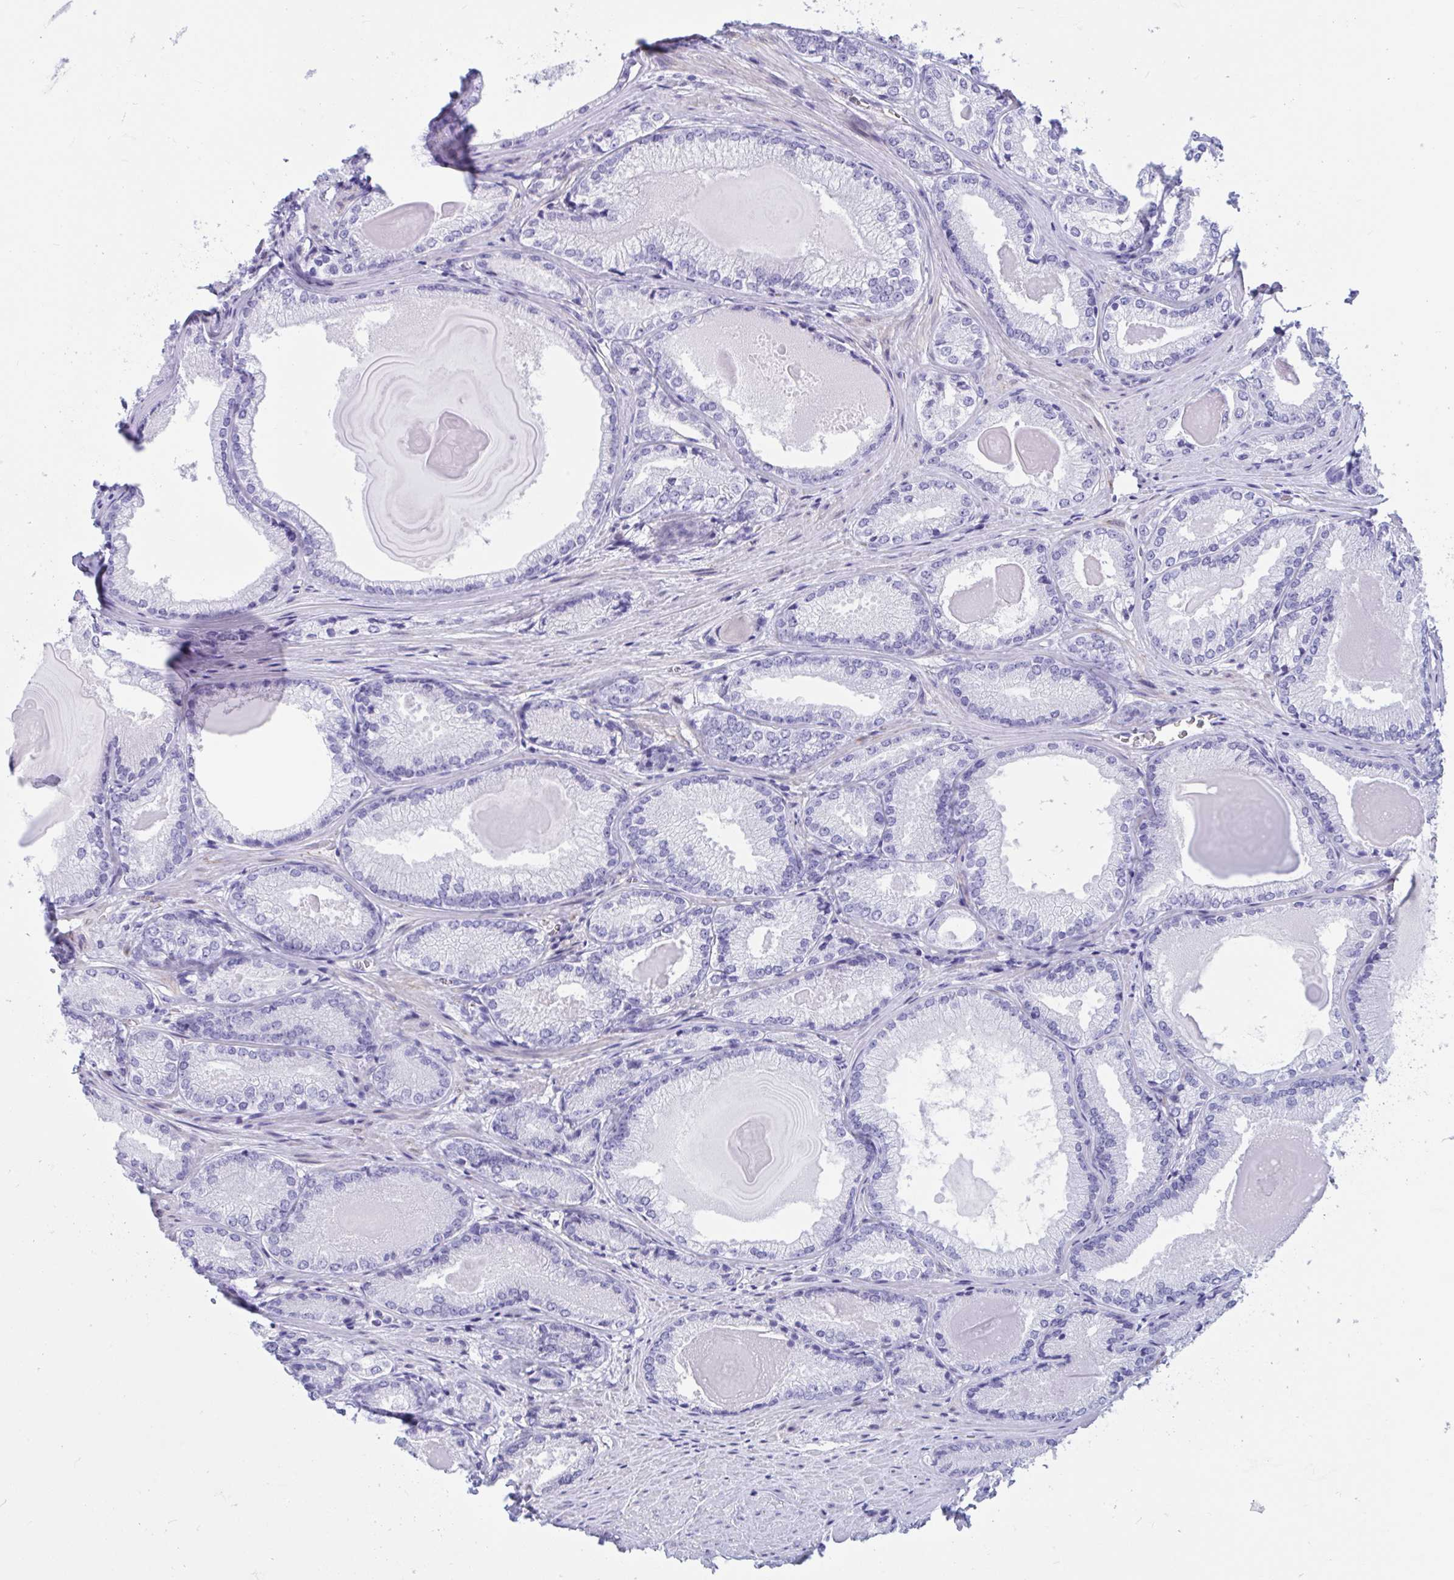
{"staining": {"intensity": "negative", "quantity": "none", "location": "none"}, "tissue": "prostate cancer", "cell_type": "Tumor cells", "image_type": "cancer", "snomed": [{"axis": "morphology", "description": "Adenocarcinoma, NOS"}, {"axis": "morphology", "description": "Adenocarcinoma, Low grade"}, {"axis": "topography", "description": "Prostate"}], "caption": "Photomicrograph shows no significant protein staining in tumor cells of prostate adenocarcinoma. The staining is performed using DAB (3,3'-diaminobenzidine) brown chromogen with nuclei counter-stained in using hematoxylin.", "gene": "TMEM35A", "patient": {"sex": "male", "age": 68}}